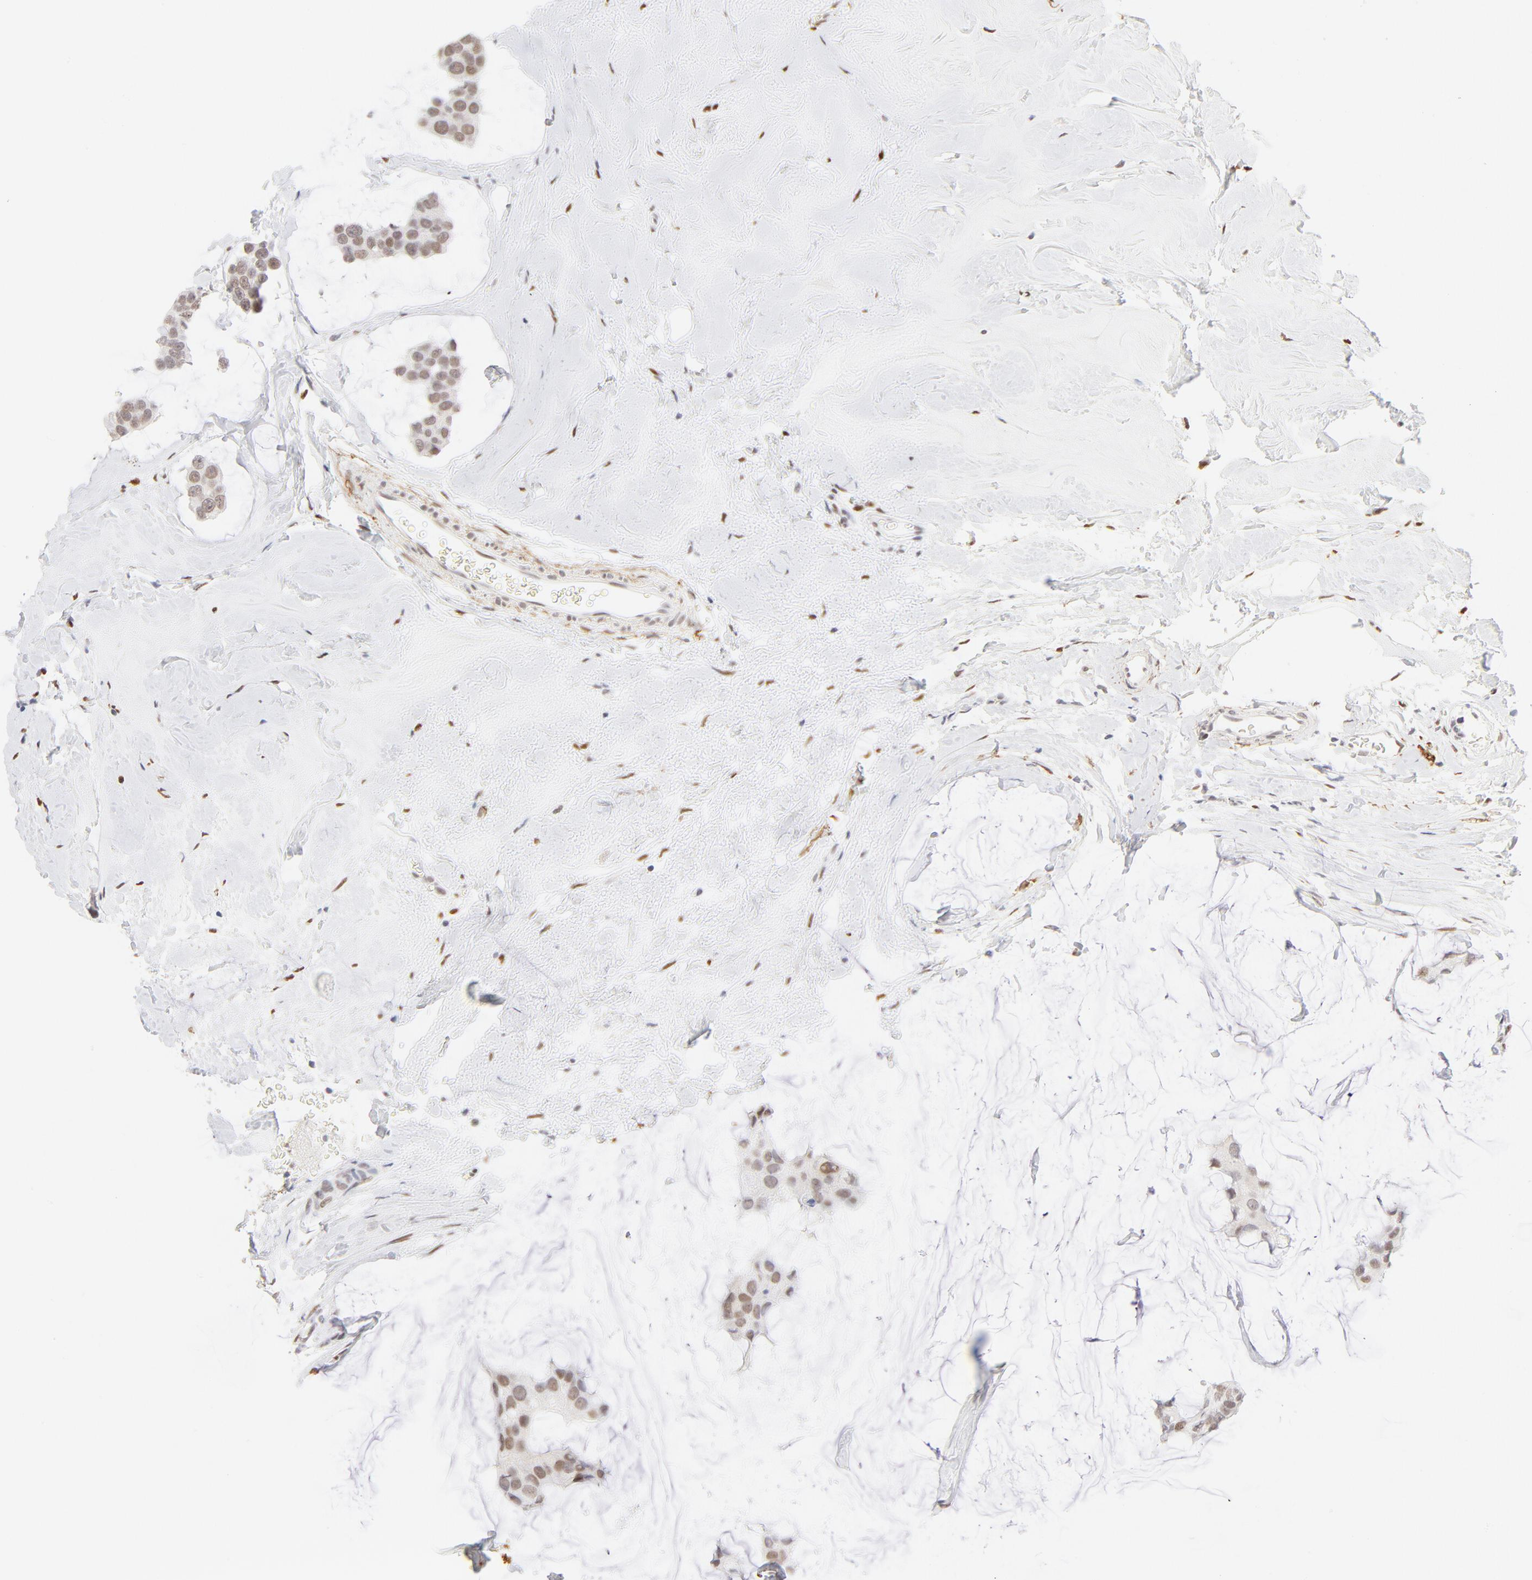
{"staining": {"intensity": "weak", "quantity": "25%-75%", "location": "nuclear"}, "tissue": "breast cancer", "cell_type": "Tumor cells", "image_type": "cancer", "snomed": [{"axis": "morphology", "description": "Normal tissue, NOS"}, {"axis": "morphology", "description": "Duct carcinoma"}, {"axis": "topography", "description": "Breast"}], "caption": "An image of infiltrating ductal carcinoma (breast) stained for a protein demonstrates weak nuclear brown staining in tumor cells.", "gene": "PBX1", "patient": {"sex": "female", "age": 50}}